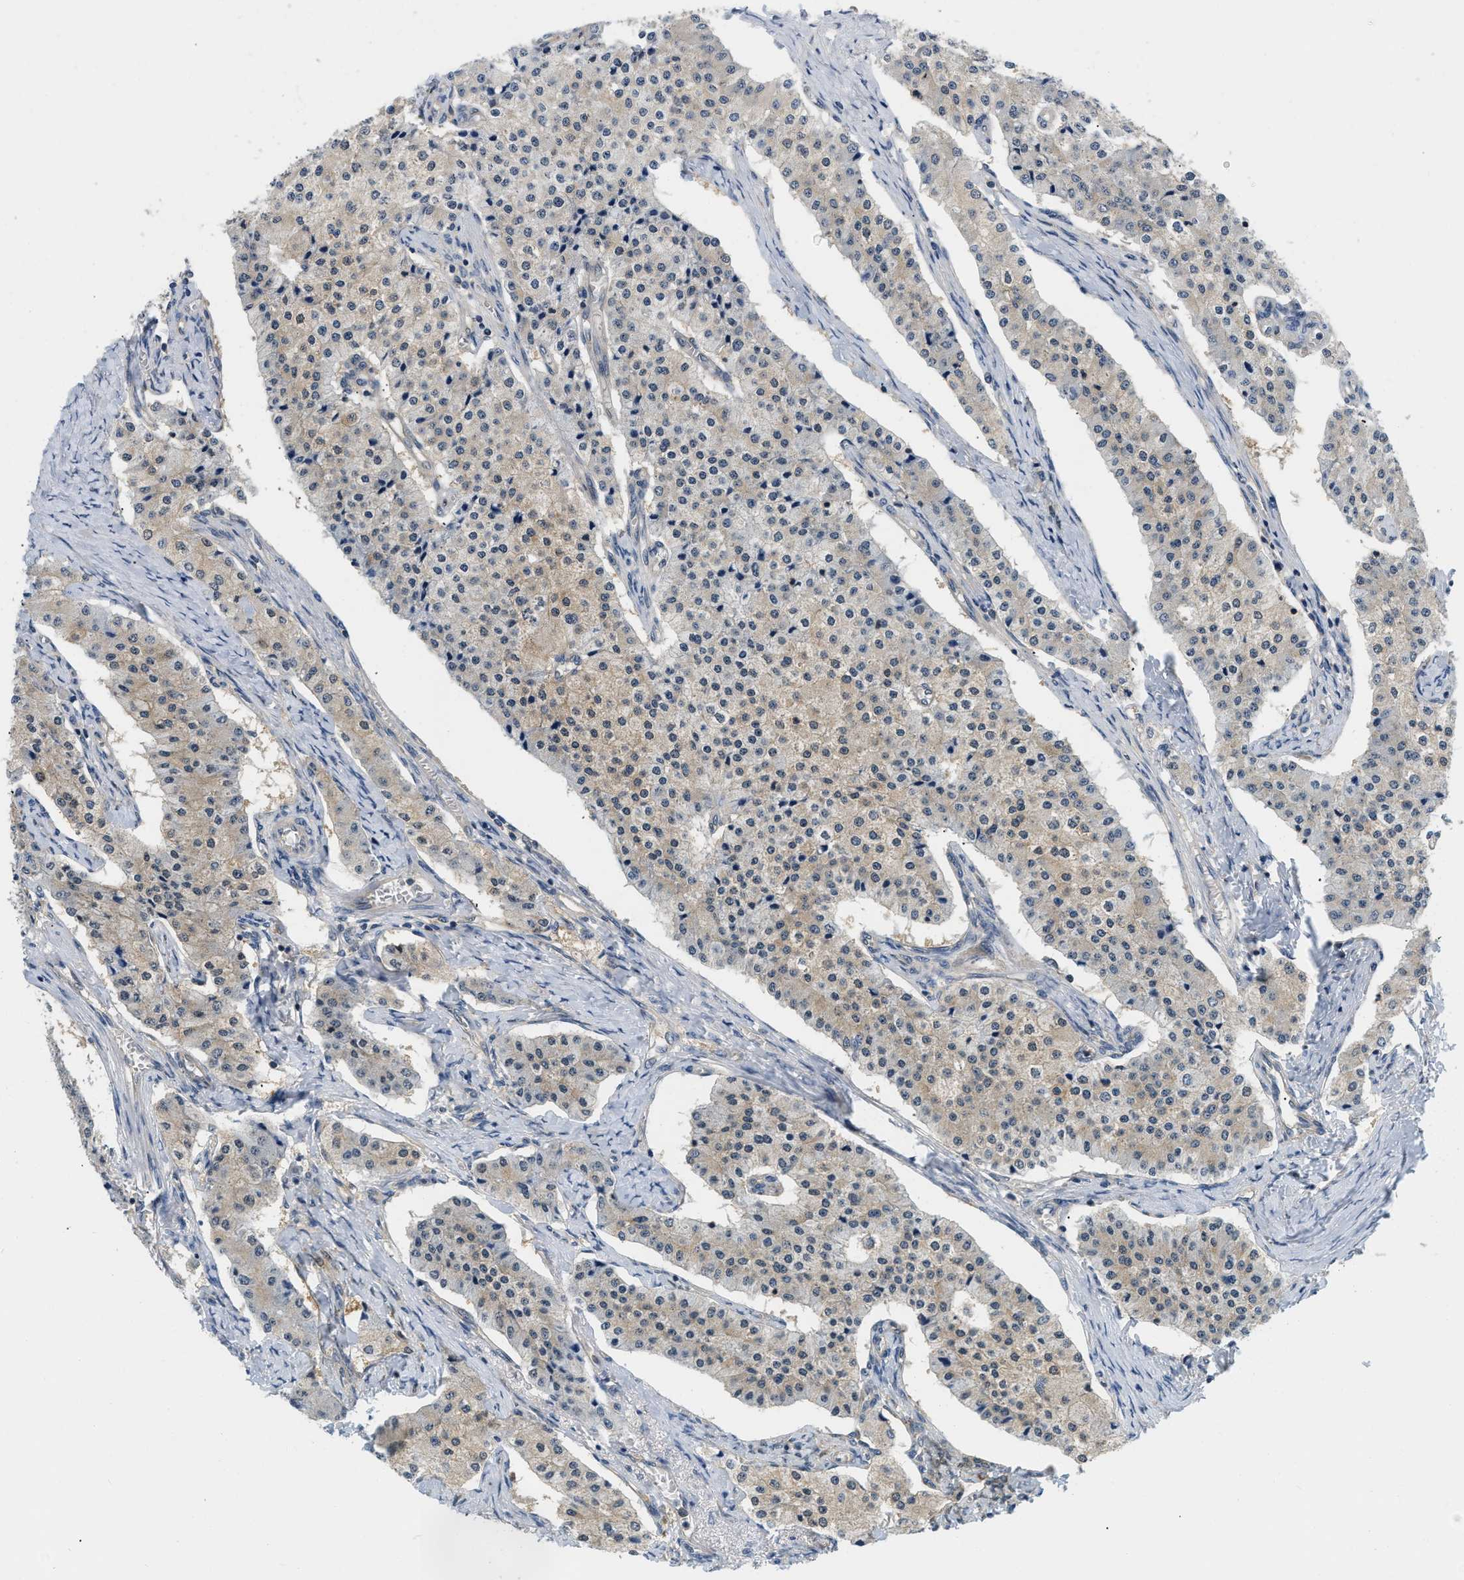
{"staining": {"intensity": "weak", "quantity": ">75%", "location": "cytoplasmic/membranous"}, "tissue": "carcinoid", "cell_type": "Tumor cells", "image_type": "cancer", "snomed": [{"axis": "morphology", "description": "Carcinoid, malignant, NOS"}, {"axis": "topography", "description": "Colon"}], "caption": "A brown stain labels weak cytoplasmic/membranous staining of a protein in carcinoid tumor cells.", "gene": "EIF4EBP2", "patient": {"sex": "female", "age": 52}}